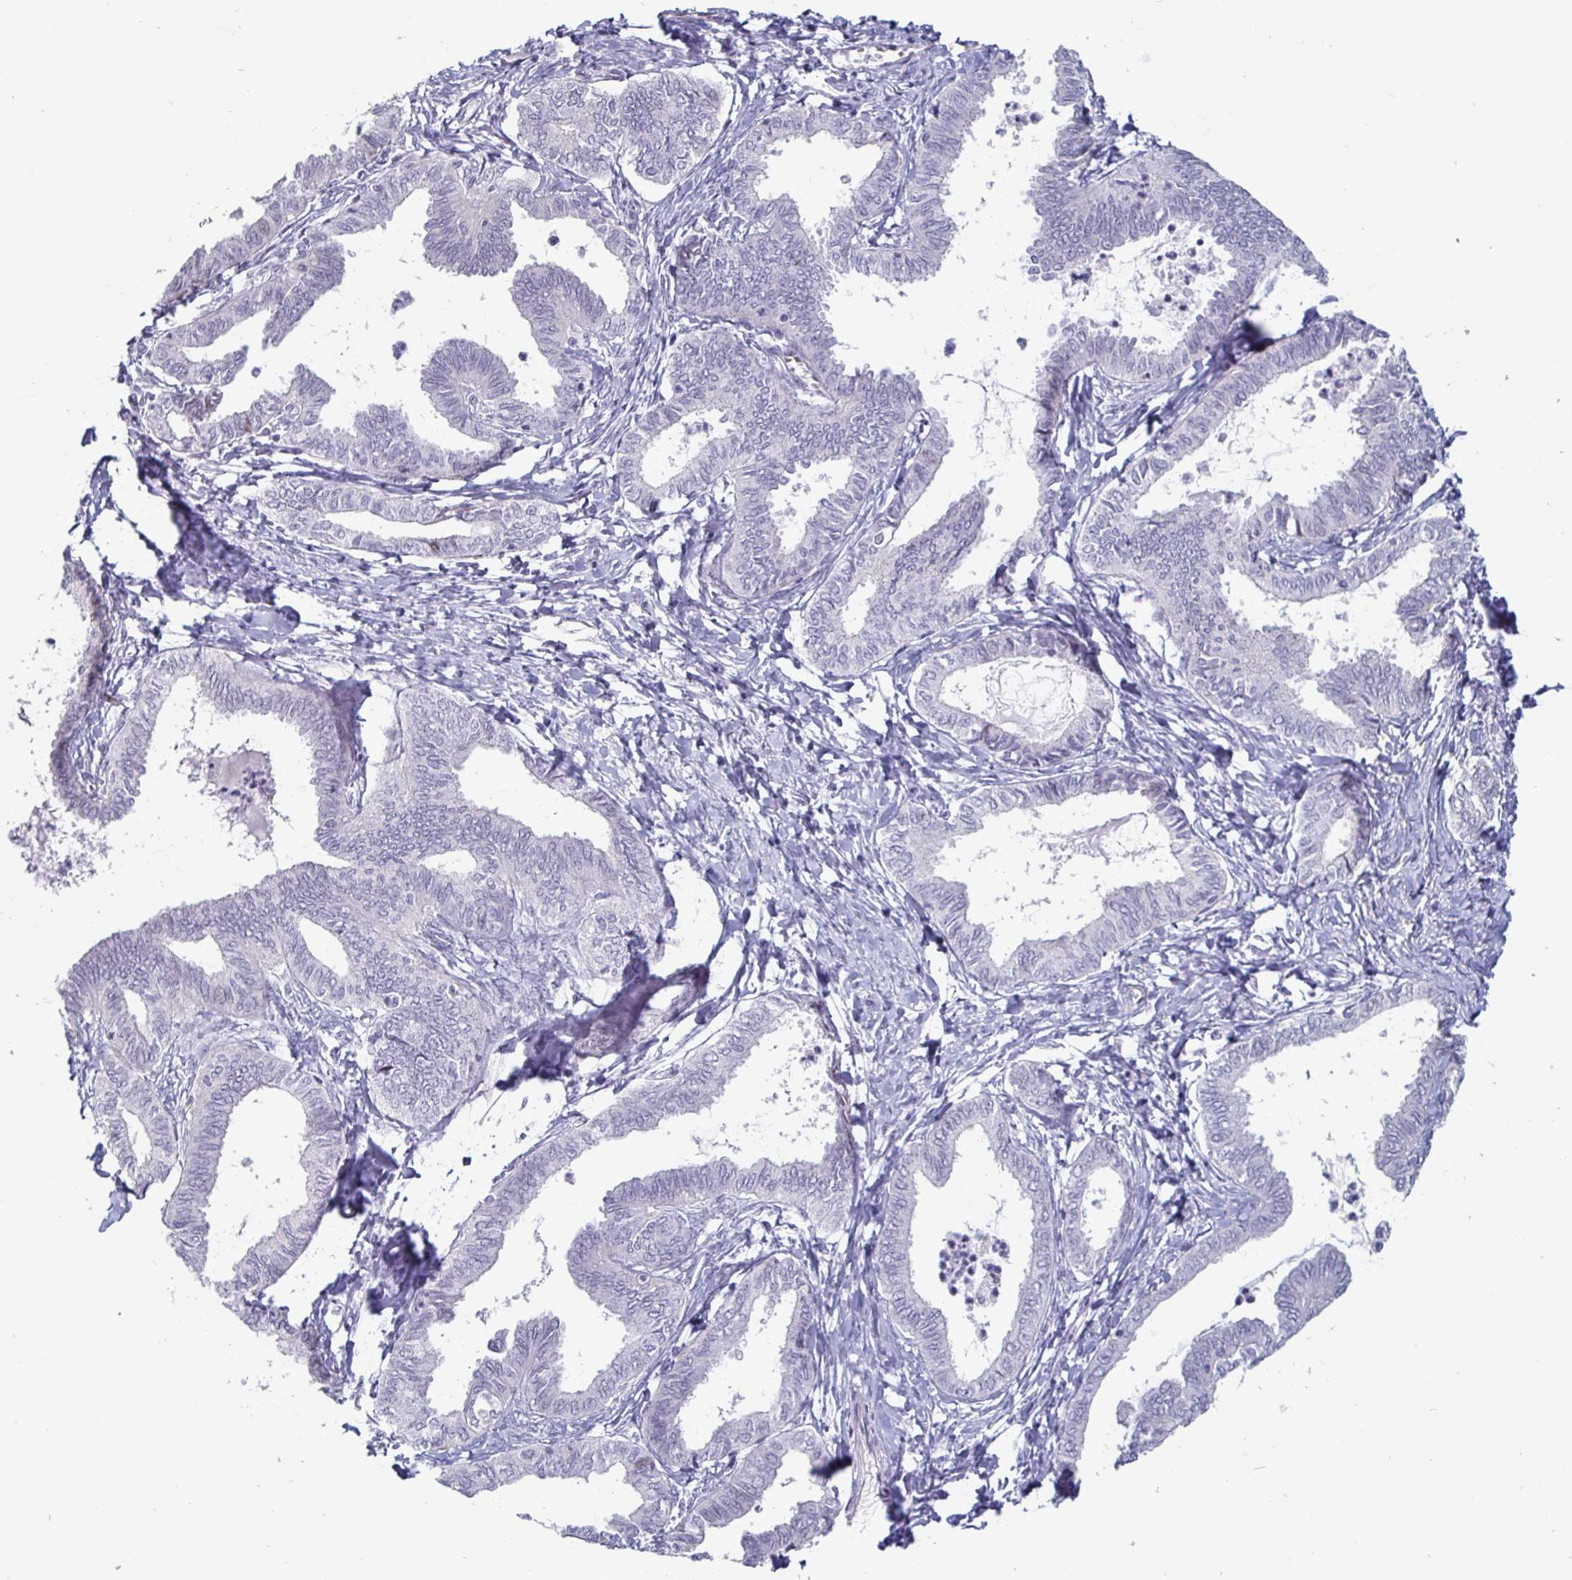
{"staining": {"intensity": "negative", "quantity": "none", "location": "none"}, "tissue": "ovarian cancer", "cell_type": "Tumor cells", "image_type": "cancer", "snomed": [{"axis": "morphology", "description": "Carcinoma, endometroid"}, {"axis": "topography", "description": "Ovary"}], "caption": "The micrograph shows no significant positivity in tumor cells of ovarian cancer (endometroid carcinoma). (Brightfield microscopy of DAB immunohistochemistry at high magnification).", "gene": "OOSP2", "patient": {"sex": "female", "age": 70}}